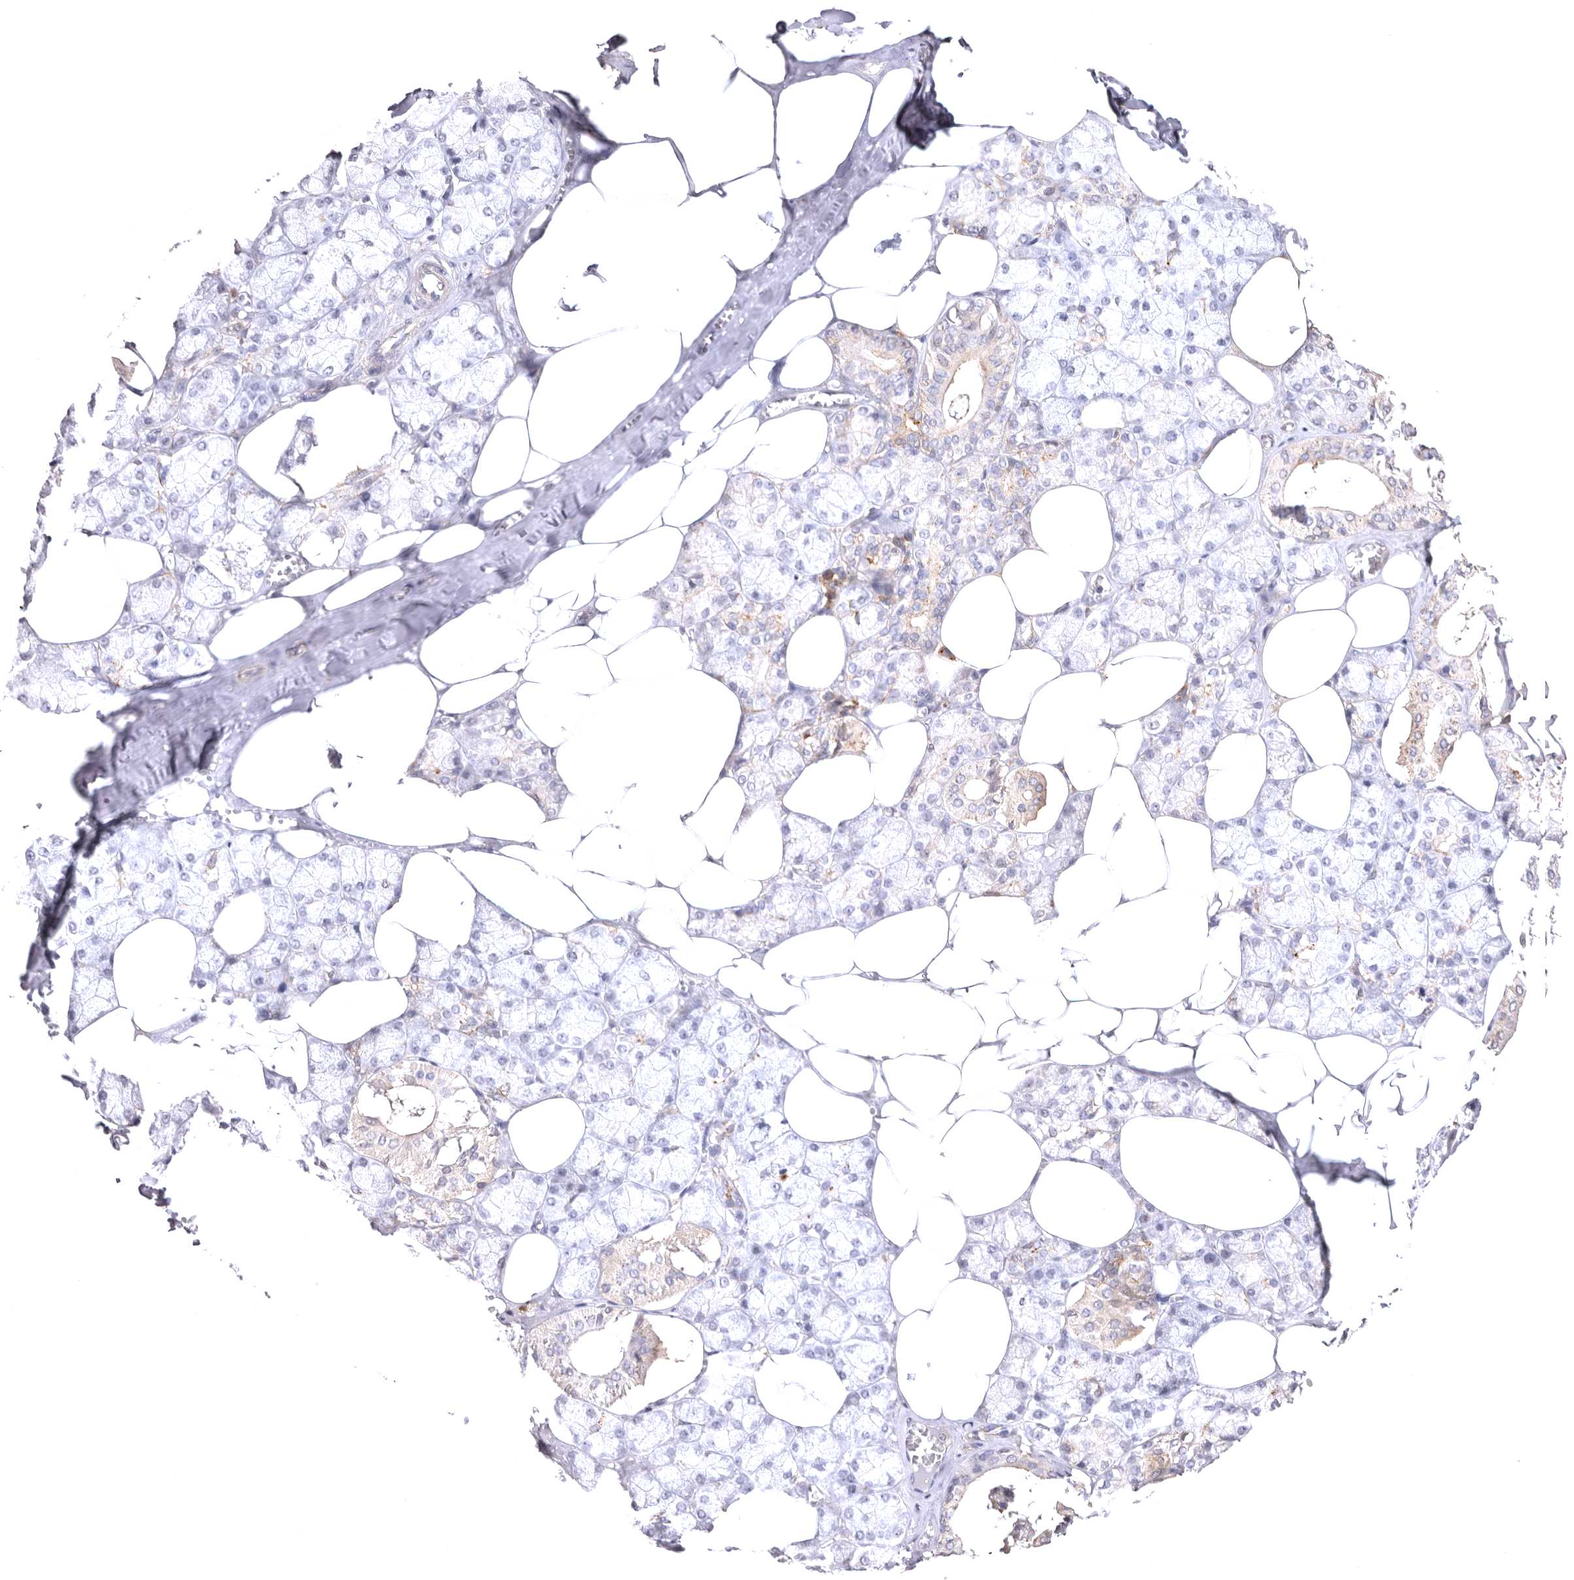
{"staining": {"intensity": "moderate", "quantity": "<25%", "location": "cytoplasmic/membranous"}, "tissue": "salivary gland", "cell_type": "Glandular cells", "image_type": "normal", "snomed": [{"axis": "morphology", "description": "Normal tissue, NOS"}, {"axis": "topography", "description": "Salivary gland"}], "caption": "Glandular cells demonstrate low levels of moderate cytoplasmic/membranous staining in about <25% of cells in benign salivary gland. The protein is stained brown, and the nuclei are stained in blue (DAB IHC with brightfield microscopy, high magnification).", "gene": "VPS45", "patient": {"sex": "male", "age": 62}}